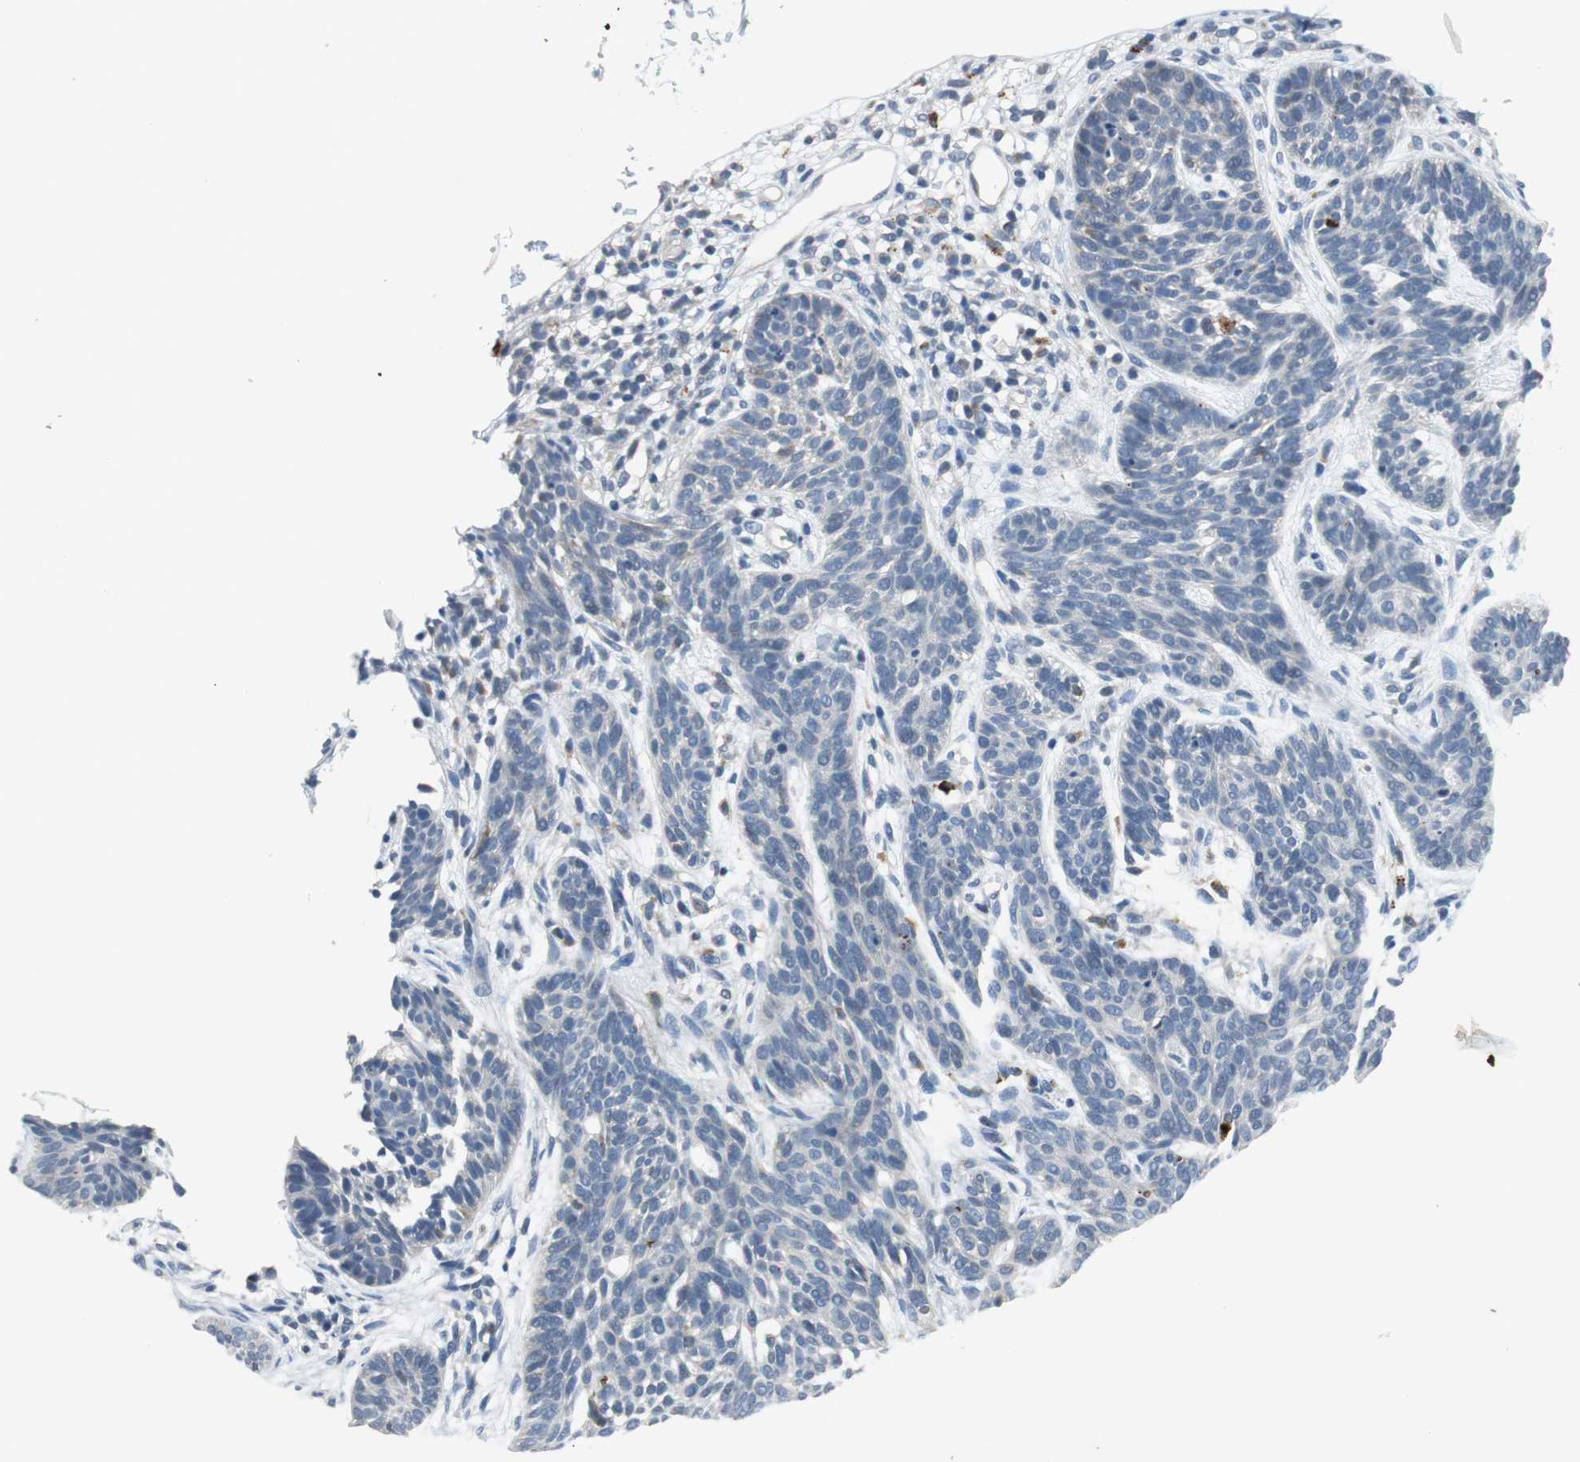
{"staining": {"intensity": "negative", "quantity": "none", "location": "none"}, "tissue": "skin cancer", "cell_type": "Tumor cells", "image_type": "cancer", "snomed": [{"axis": "morphology", "description": "Normal tissue, NOS"}, {"axis": "morphology", "description": "Basal cell carcinoma"}, {"axis": "topography", "description": "Skin"}], "caption": "Protein analysis of skin cancer shows no significant expression in tumor cells. (DAB IHC, high magnification).", "gene": "NLGN1", "patient": {"sex": "female", "age": 69}}